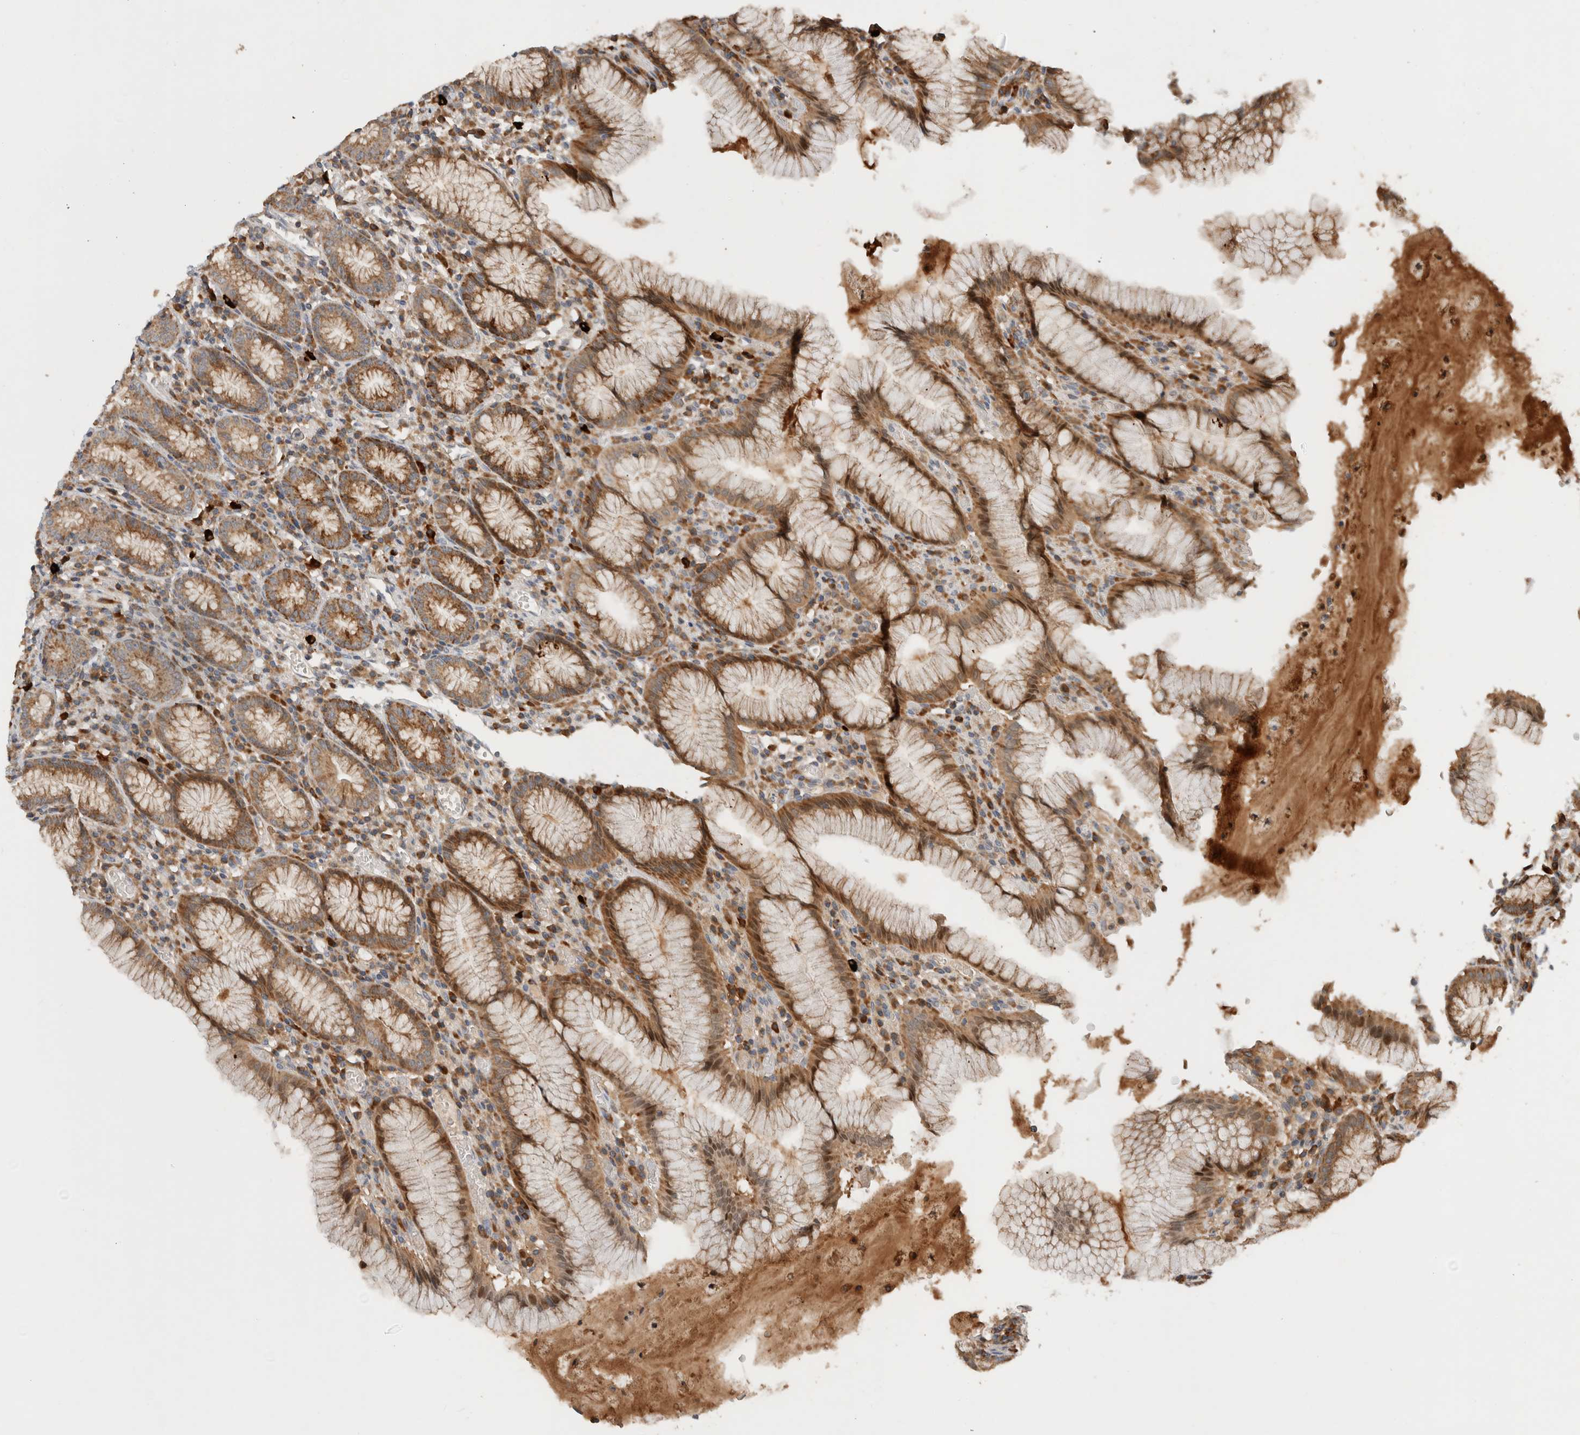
{"staining": {"intensity": "moderate", "quantity": ">75%", "location": "cytoplasmic/membranous"}, "tissue": "stomach", "cell_type": "Glandular cells", "image_type": "normal", "snomed": [{"axis": "morphology", "description": "Normal tissue, NOS"}, {"axis": "topography", "description": "Stomach"}], "caption": "A medium amount of moderate cytoplasmic/membranous expression is identified in about >75% of glandular cells in normal stomach.", "gene": "AMPD1", "patient": {"sex": "male", "age": 55}}